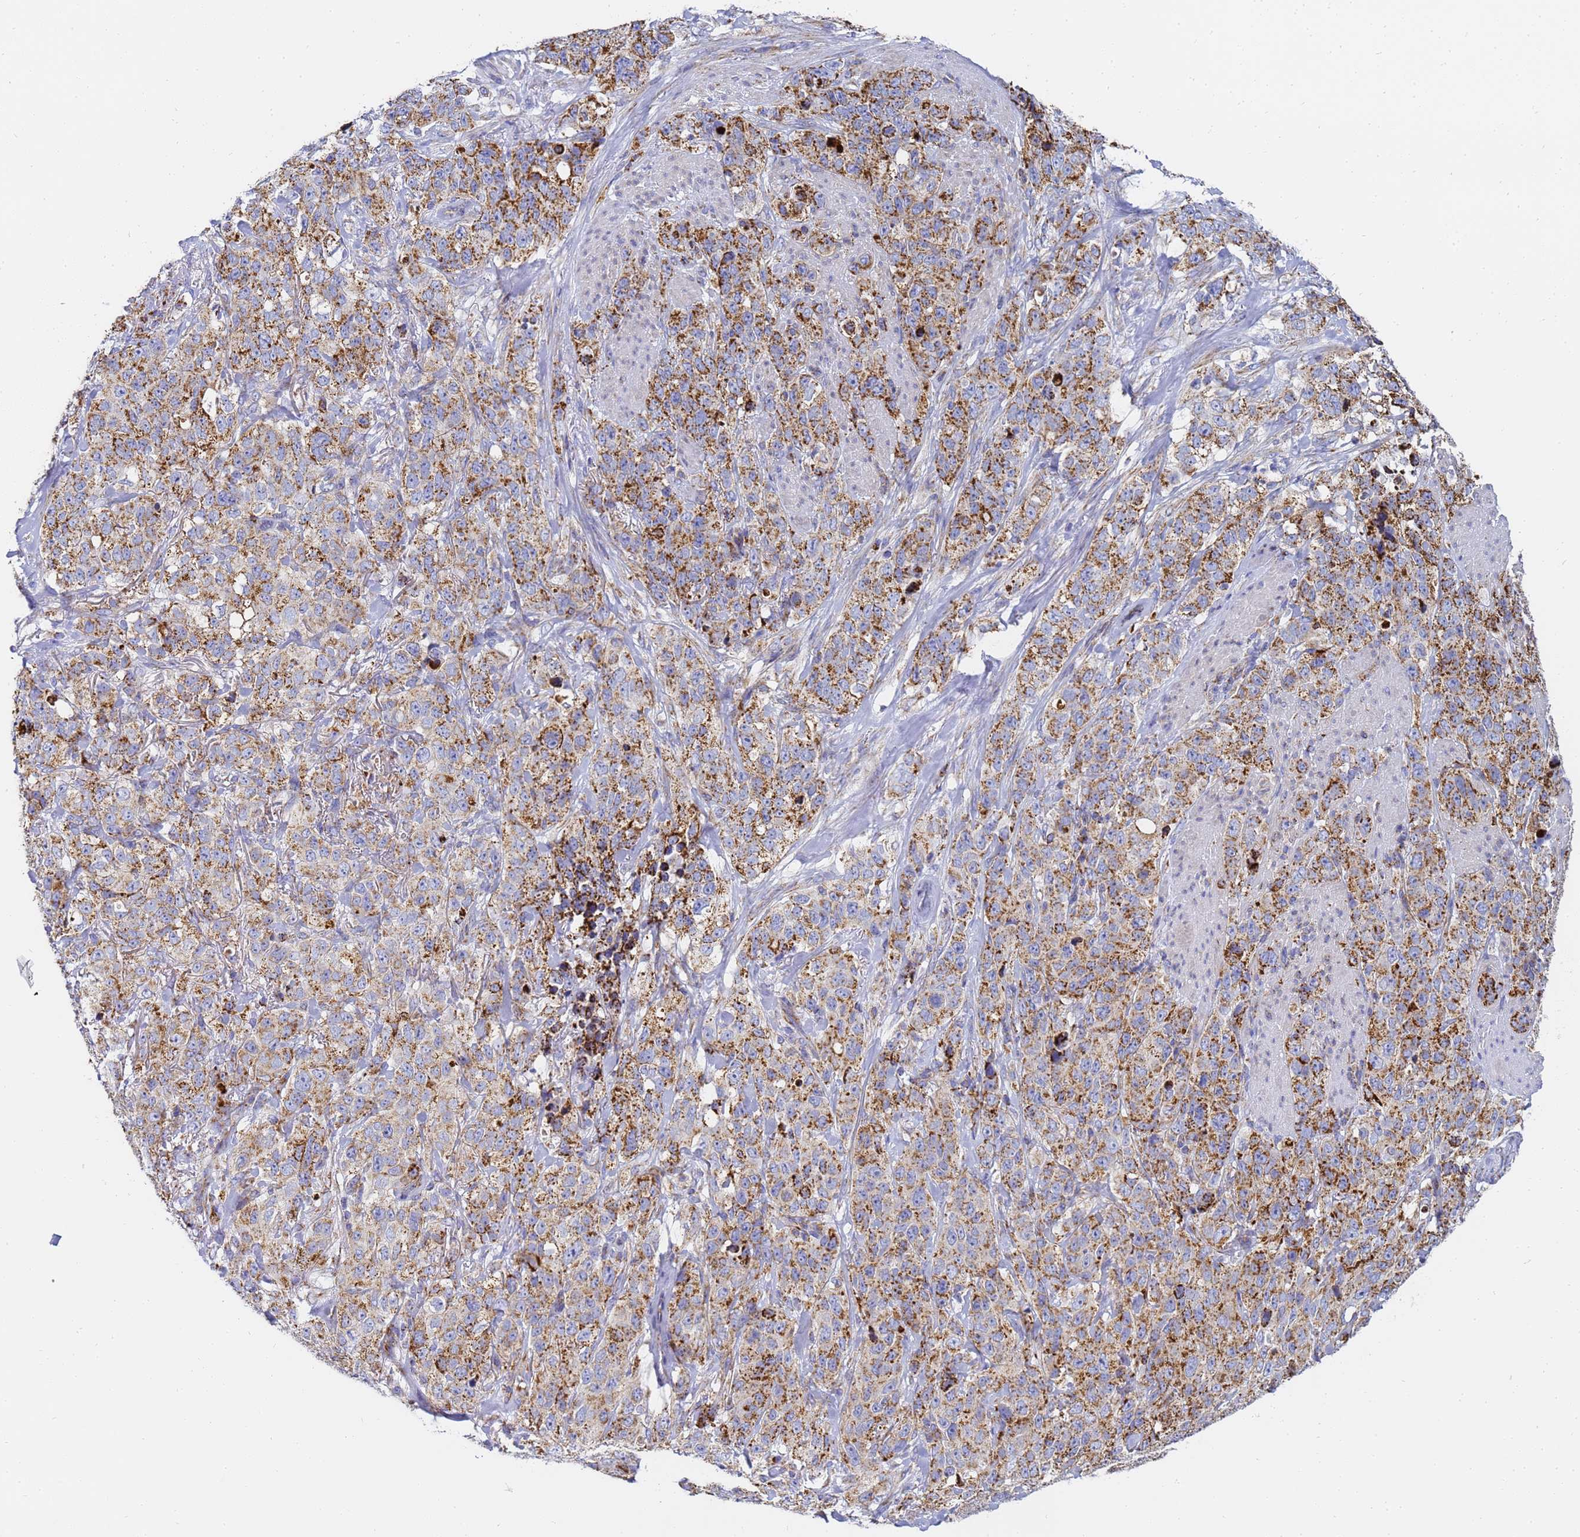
{"staining": {"intensity": "strong", "quantity": ">75%", "location": "cytoplasmic/membranous"}, "tissue": "stomach cancer", "cell_type": "Tumor cells", "image_type": "cancer", "snomed": [{"axis": "morphology", "description": "Adenocarcinoma, NOS"}, {"axis": "topography", "description": "Stomach"}], "caption": "Stomach cancer (adenocarcinoma) was stained to show a protein in brown. There is high levels of strong cytoplasmic/membranous positivity in about >75% of tumor cells.", "gene": "CNIH4", "patient": {"sex": "male", "age": 48}}